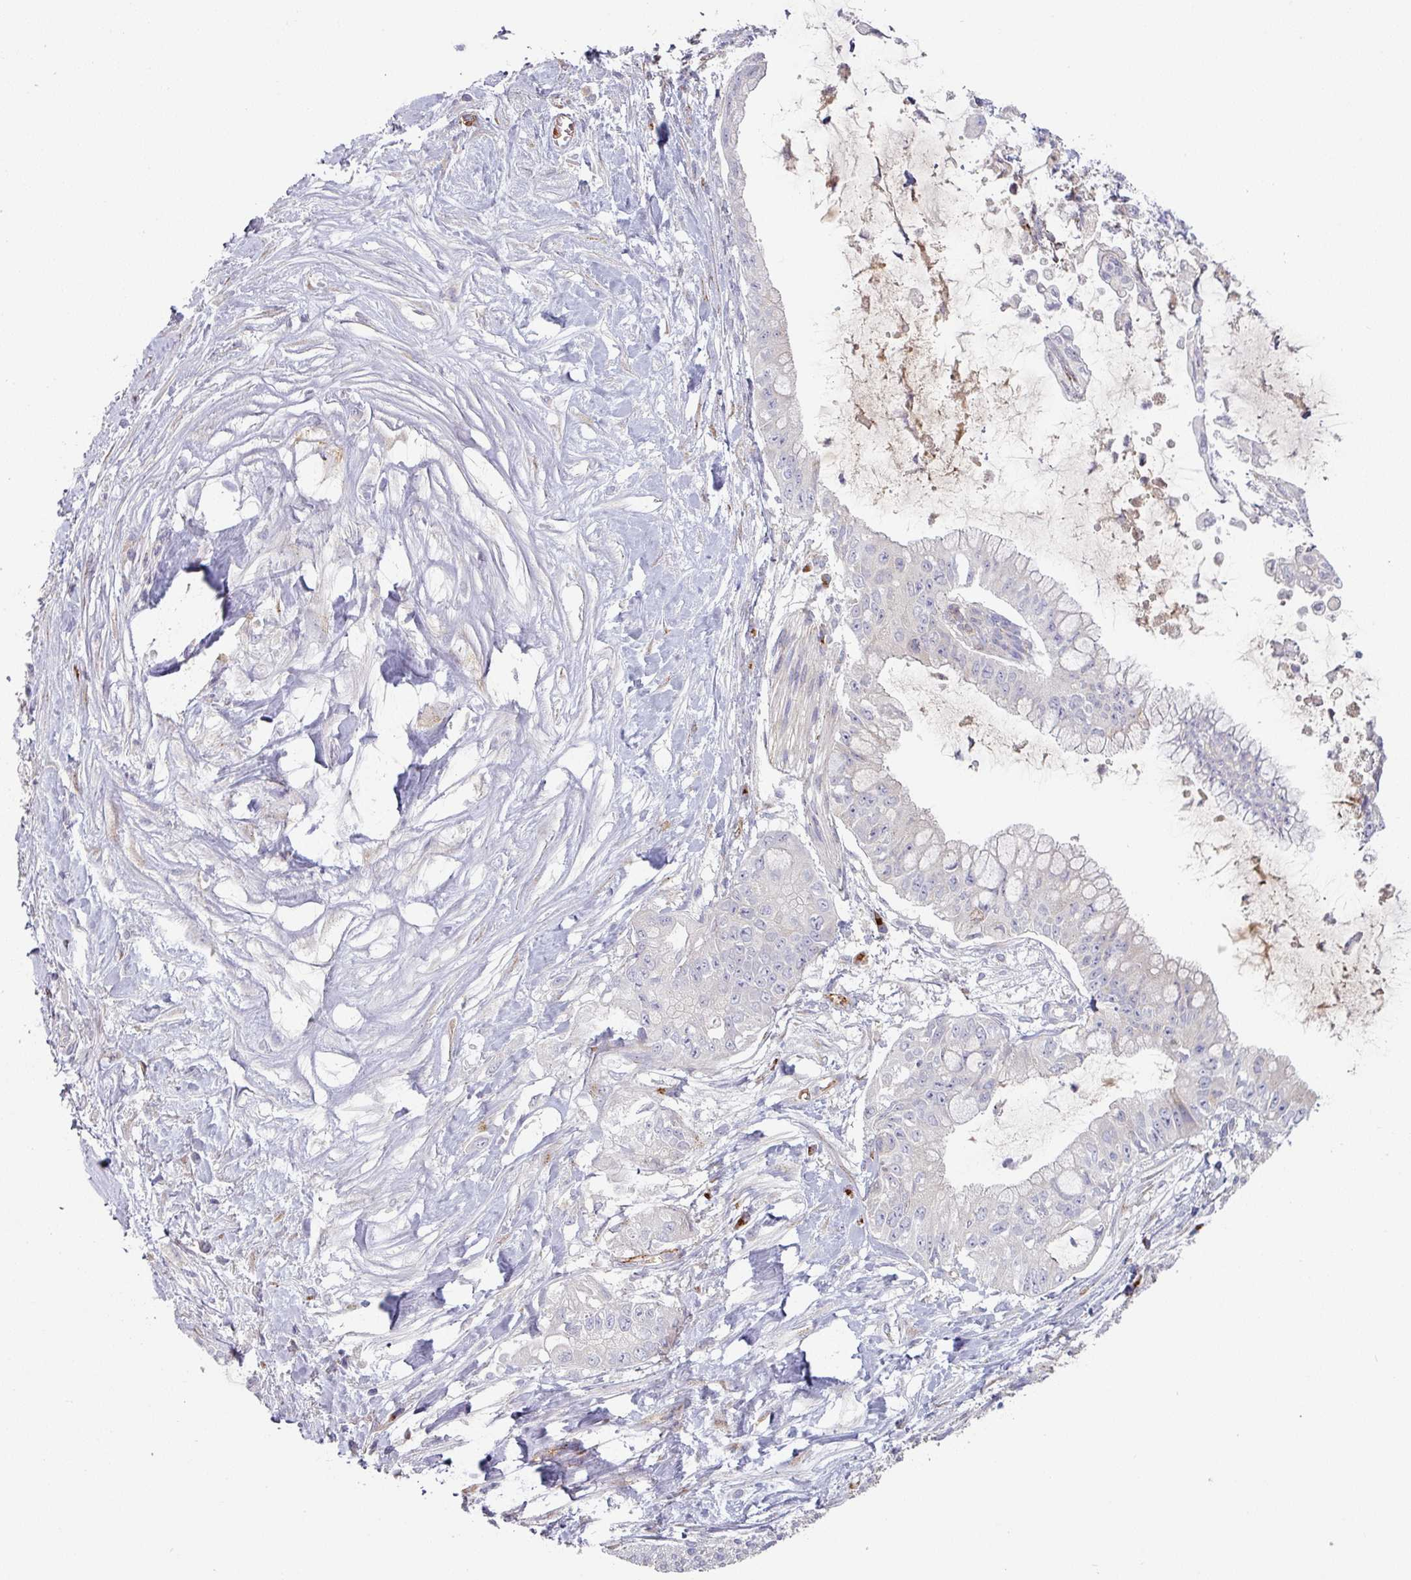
{"staining": {"intensity": "negative", "quantity": "none", "location": "none"}, "tissue": "pancreatic cancer", "cell_type": "Tumor cells", "image_type": "cancer", "snomed": [{"axis": "morphology", "description": "Adenocarcinoma, NOS"}, {"axis": "topography", "description": "Pancreas"}], "caption": "This is a micrograph of IHC staining of adenocarcinoma (pancreatic), which shows no staining in tumor cells.", "gene": "PRODH2", "patient": {"sex": "male", "age": 48}}